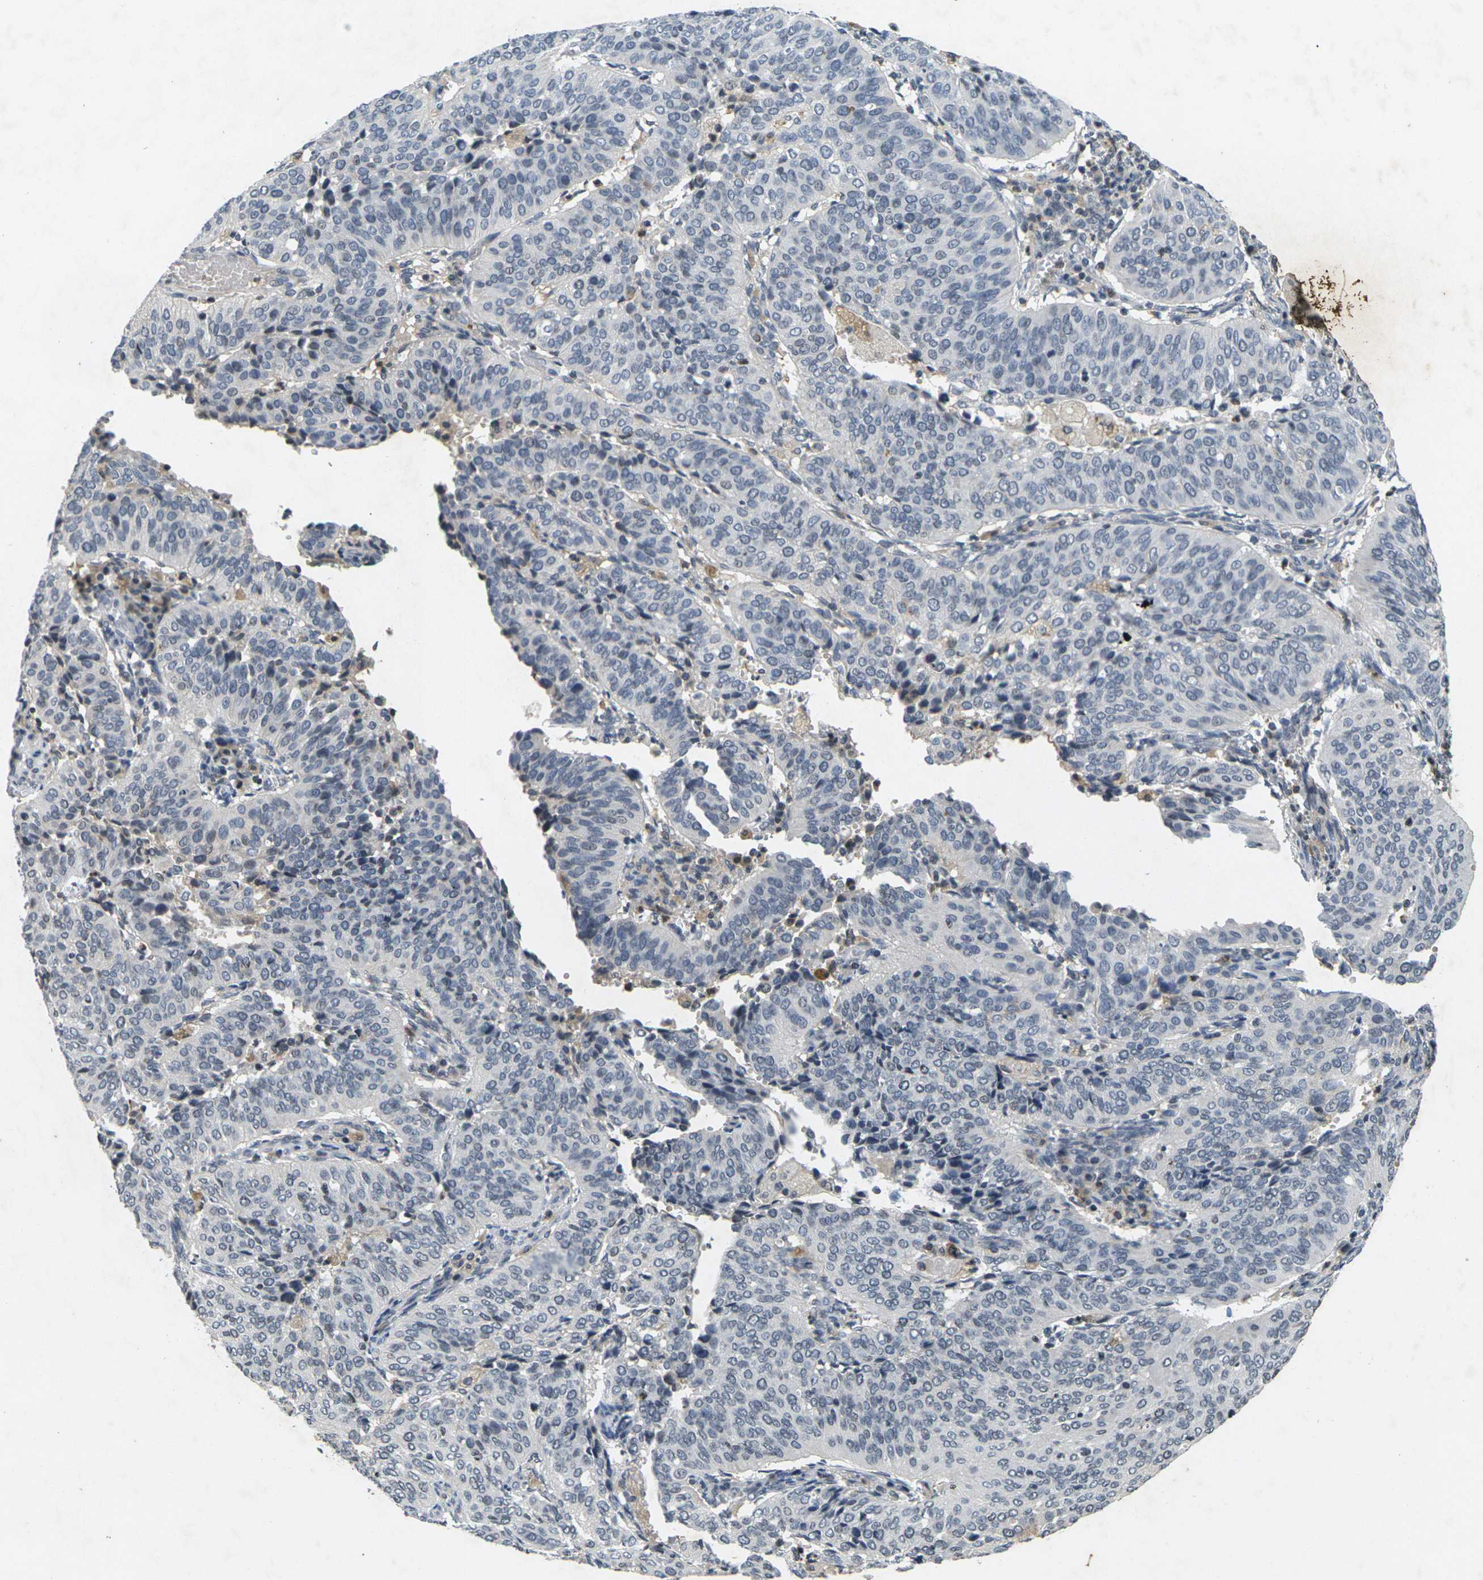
{"staining": {"intensity": "negative", "quantity": "none", "location": "none"}, "tissue": "cervical cancer", "cell_type": "Tumor cells", "image_type": "cancer", "snomed": [{"axis": "morphology", "description": "Normal tissue, NOS"}, {"axis": "morphology", "description": "Squamous cell carcinoma, NOS"}, {"axis": "topography", "description": "Cervix"}], "caption": "Immunohistochemical staining of cervical cancer (squamous cell carcinoma) demonstrates no significant staining in tumor cells. (DAB (3,3'-diaminobenzidine) IHC, high magnification).", "gene": "C1QC", "patient": {"sex": "female", "age": 39}}